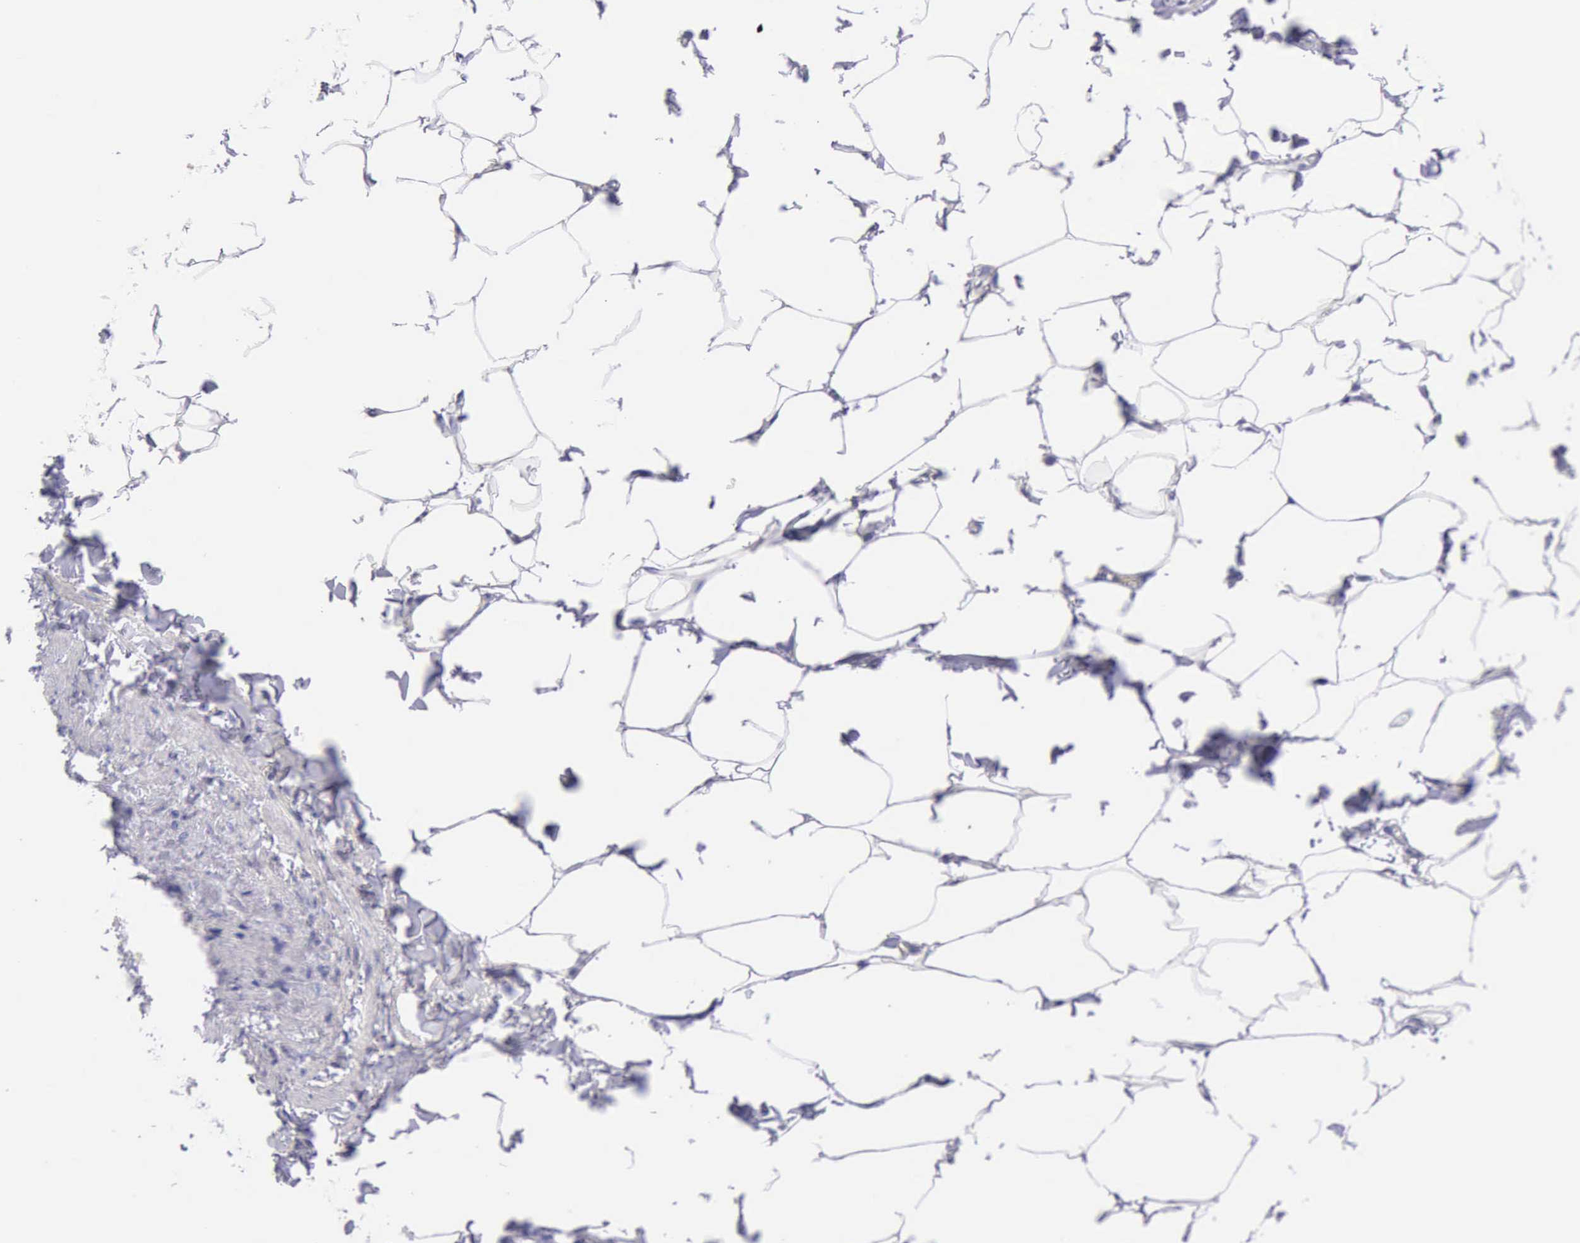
{"staining": {"intensity": "negative", "quantity": "none", "location": "none"}, "tissue": "adipose tissue", "cell_type": "Adipocytes", "image_type": "normal", "snomed": [{"axis": "morphology", "description": "Normal tissue, NOS"}, {"axis": "topography", "description": "Vascular tissue"}], "caption": "Immunohistochemical staining of benign adipose tissue shows no significant positivity in adipocytes. (Stains: DAB immunohistochemistry (IHC) with hematoxylin counter stain, Microscopy: brightfield microscopy at high magnification).", "gene": "MCM2", "patient": {"sex": "male", "age": 41}}